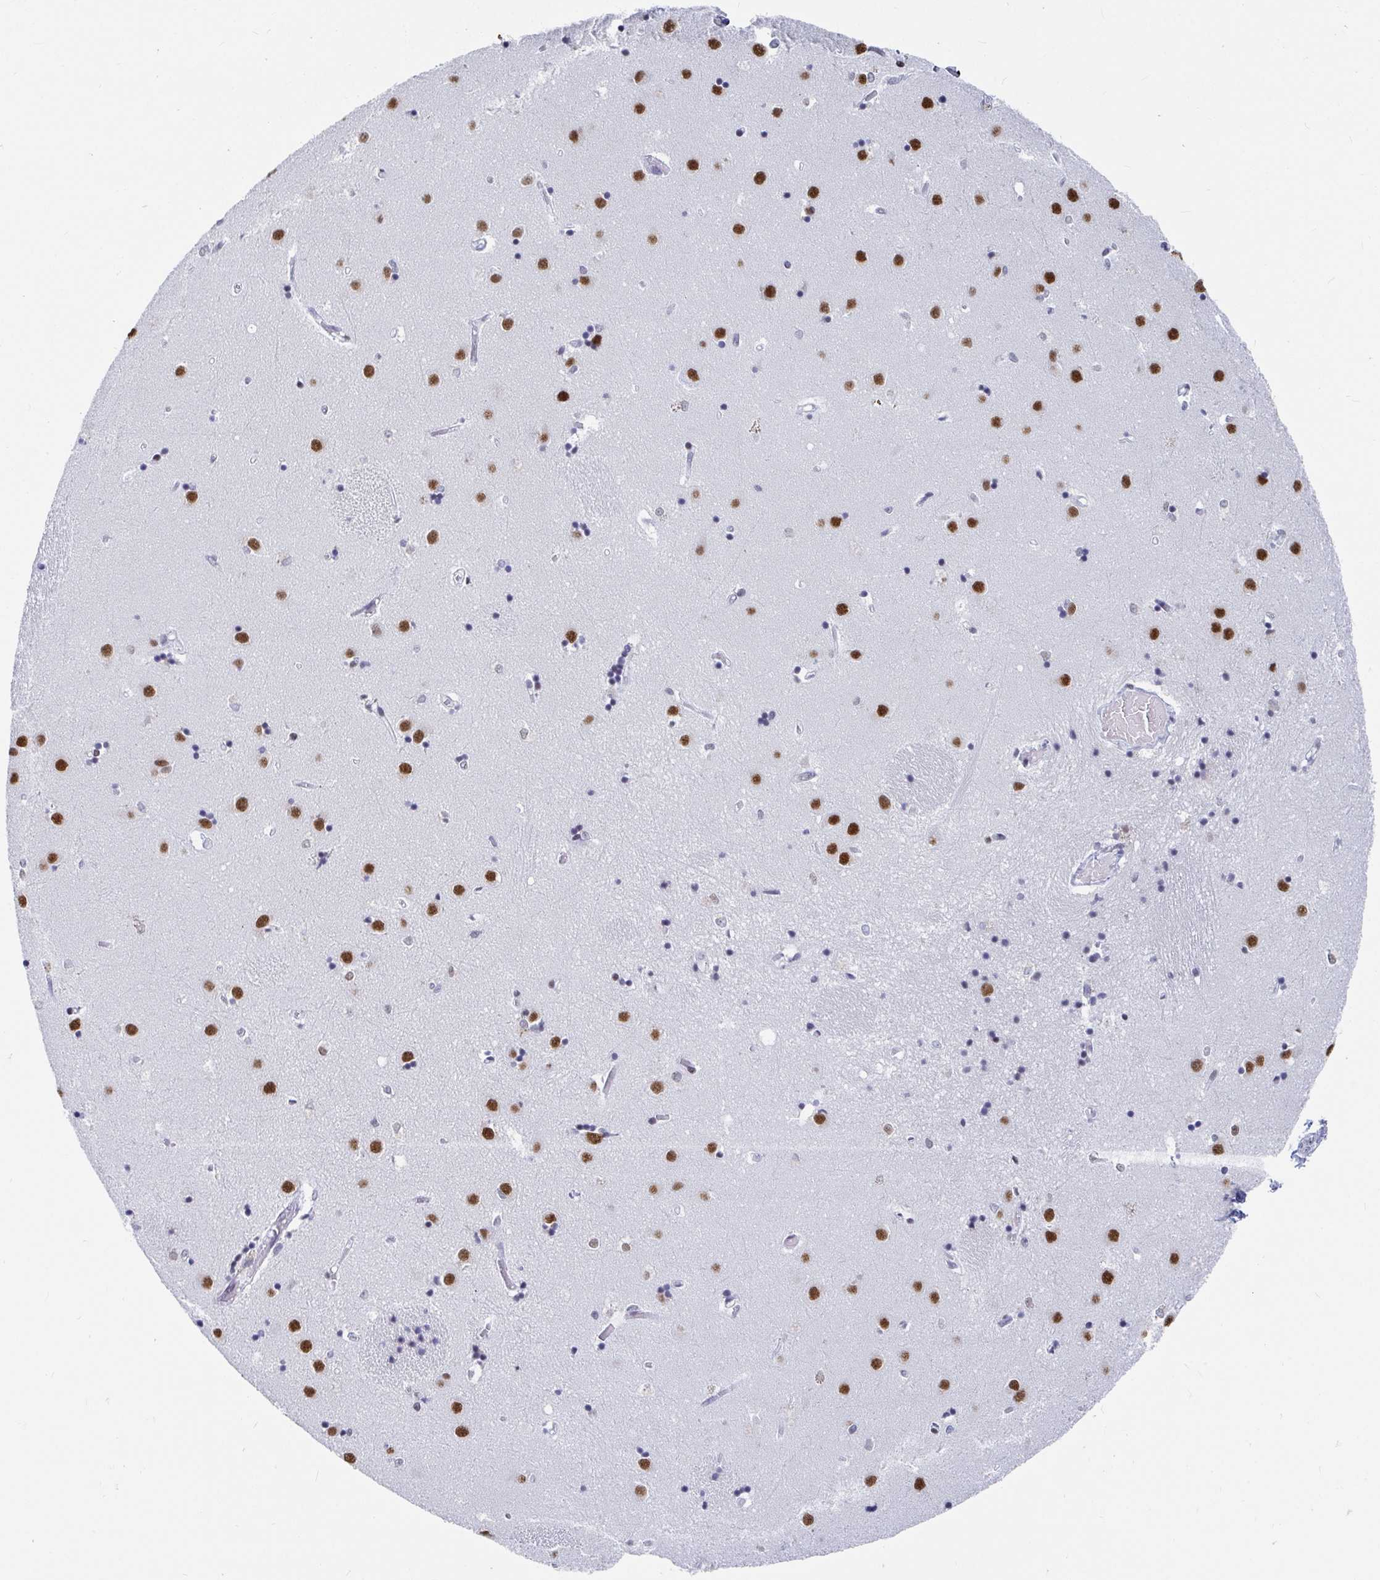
{"staining": {"intensity": "strong", "quantity": "25%-75%", "location": "nuclear"}, "tissue": "caudate", "cell_type": "Glial cells", "image_type": "normal", "snomed": [{"axis": "morphology", "description": "Normal tissue, NOS"}, {"axis": "topography", "description": "Lateral ventricle wall"}], "caption": "Caudate stained with a brown dye displays strong nuclear positive positivity in about 25%-75% of glial cells.", "gene": "SIRT7", "patient": {"sex": "male", "age": 54}}